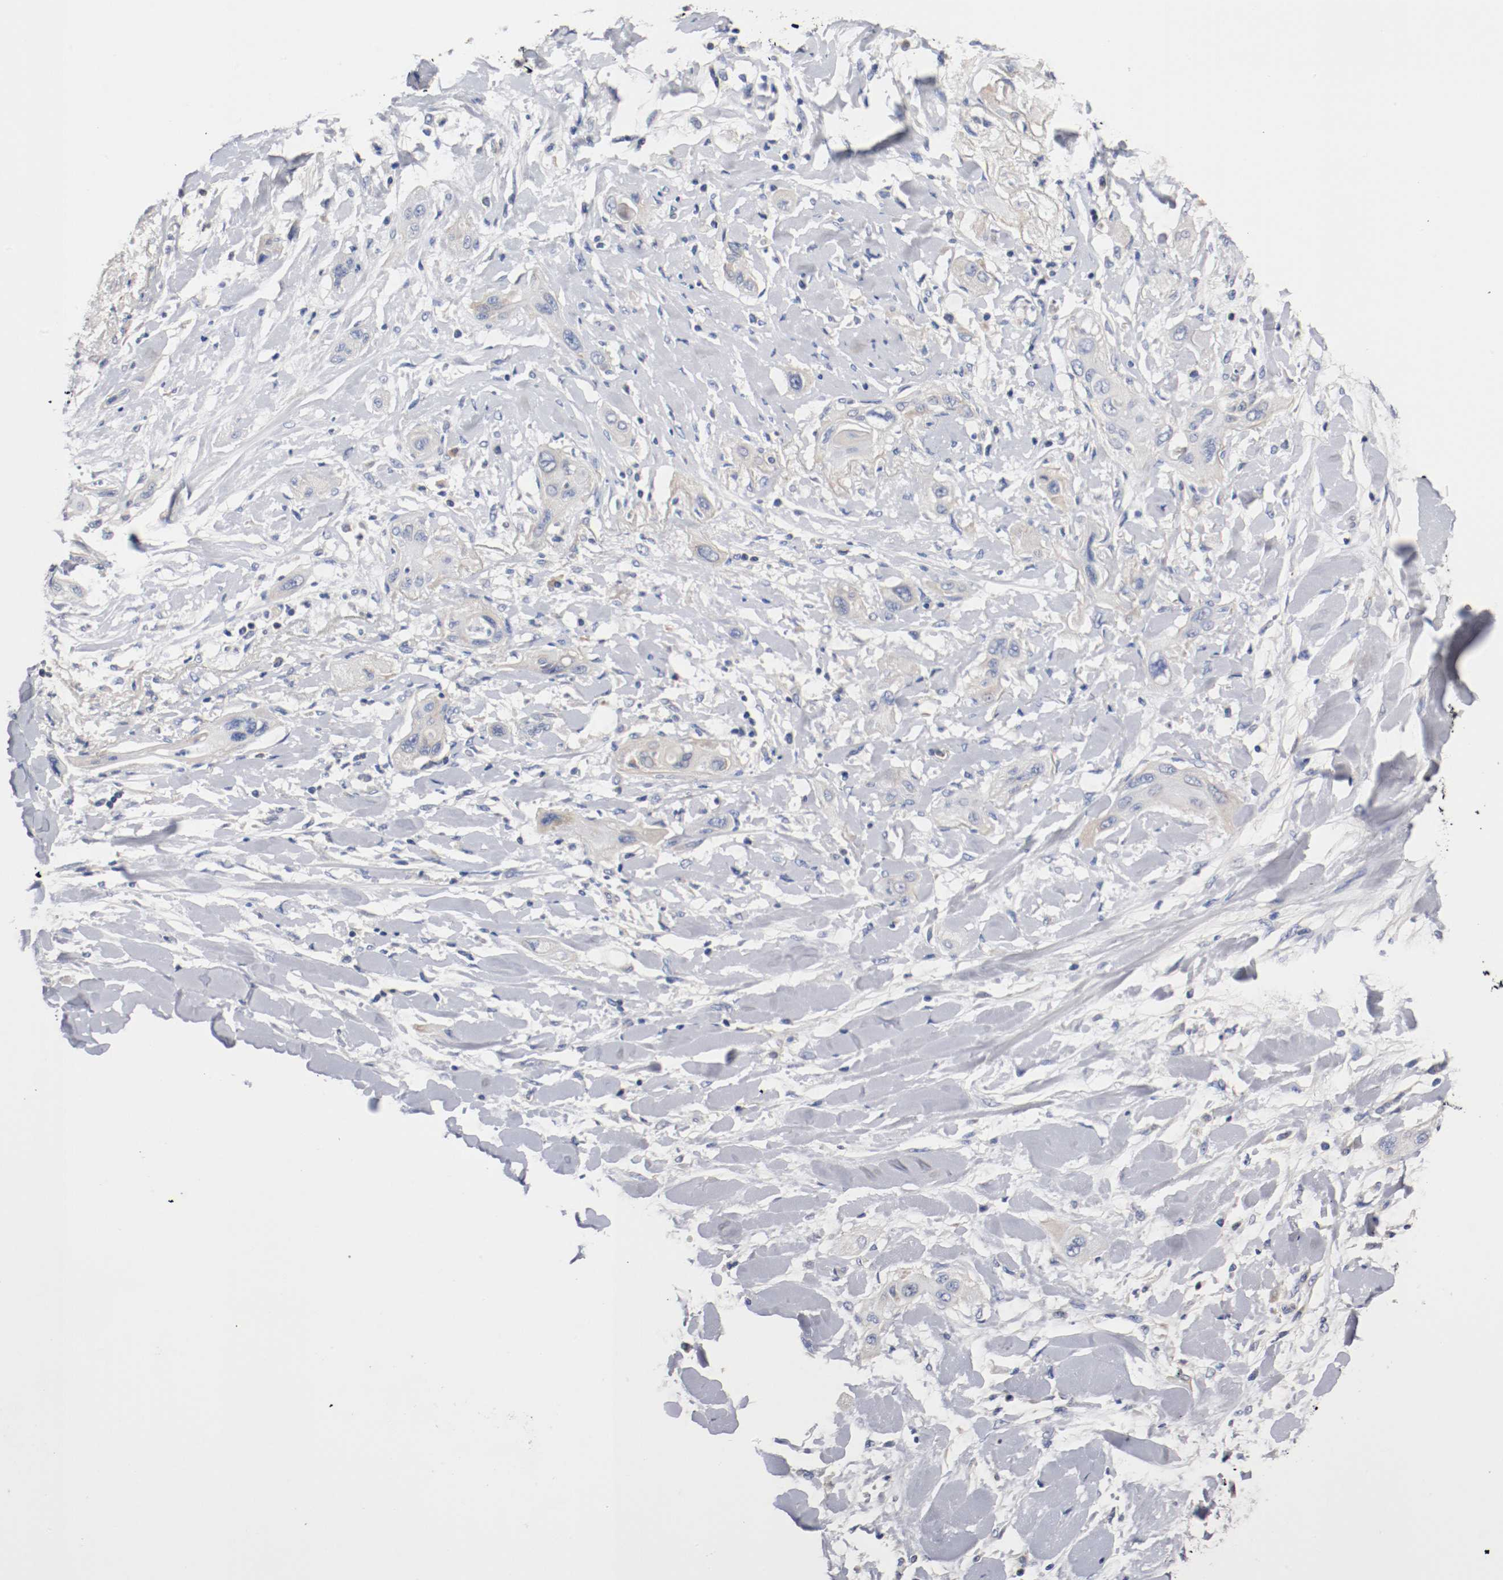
{"staining": {"intensity": "negative", "quantity": "none", "location": "none"}, "tissue": "lung cancer", "cell_type": "Tumor cells", "image_type": "cancer", "snomed": [{"axis": "morphology", "description": "Squamous cell carcinoma, NOS"}, {"axis": "topography", "description": "Lung"}], "caption": "High power microscopy photomicrograph of an IHC image of lung cancer (squamous cell carcinoma), revealing no significant staining in tumor cells. The staining is performed using DAB brown chromogen with nuclei counter-stained in using hematoxylin.", "gene": "PCSK6", "patient": {"sex": "female", "age": 47}}